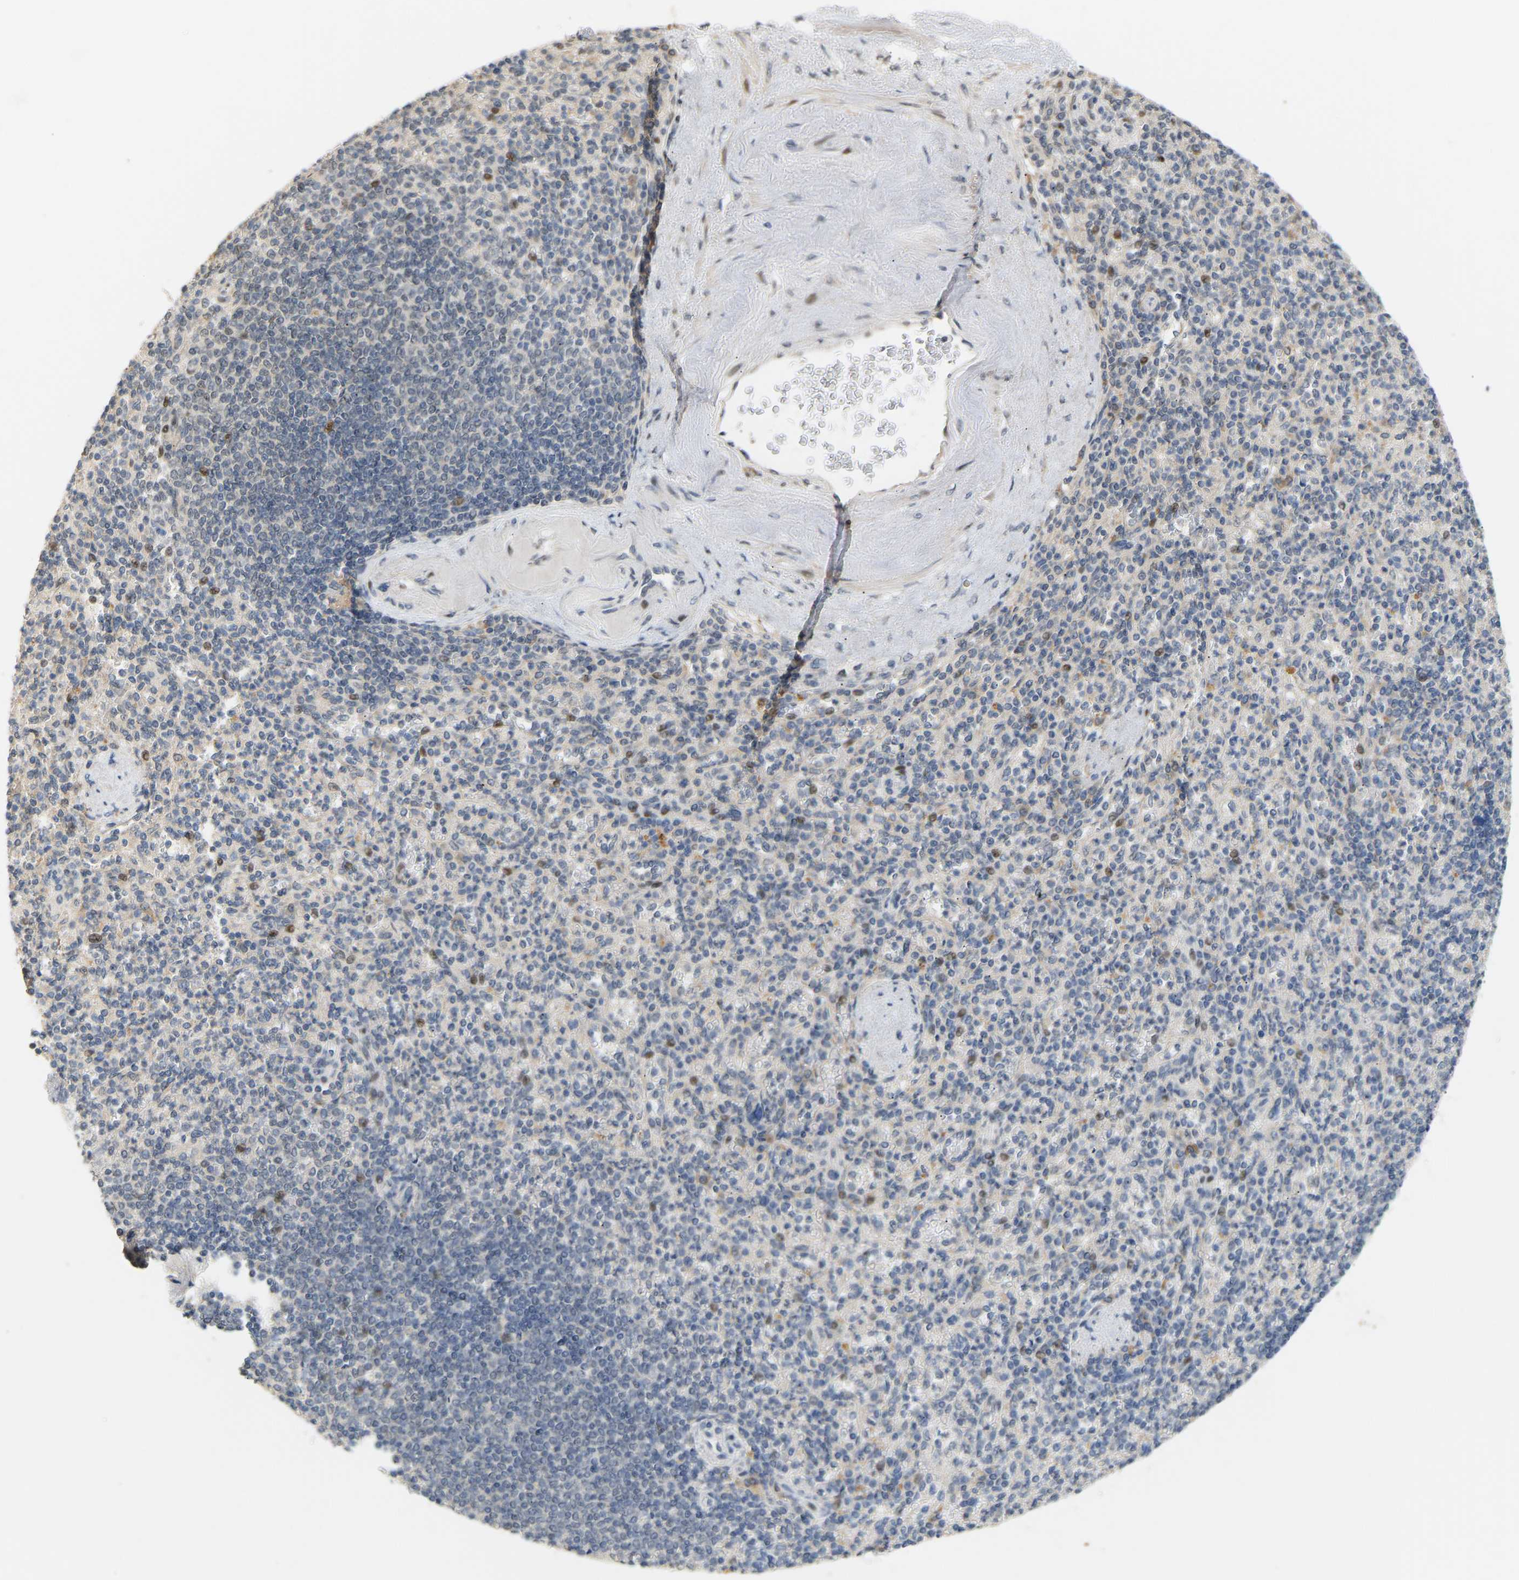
{"staining": {"intensity": "weak", "quantity": "<25%", "location": "cytoplasmic/membranous"}, "tissue": "spleen", "cell_type": "Cells in red pulp", "image_type": "normal", "snomed": [{"axis": "morphology", "description": "Normal tissue, NOS"}, {"axis": "topography", "description": "Spleen"}], "caption": "High magnification brightfield microscopy of normal spleen stained with DAB (brown) and counterstained with hematoxylin (blue): cells in red pulp show no significant staining. (DAB (3,3'-diaminobenzidine) immunohistochemistry (IHC) with hematoxylin counter stain).", "gene": "PTPN4", "patient": {"sex": "female", "age": 74}}